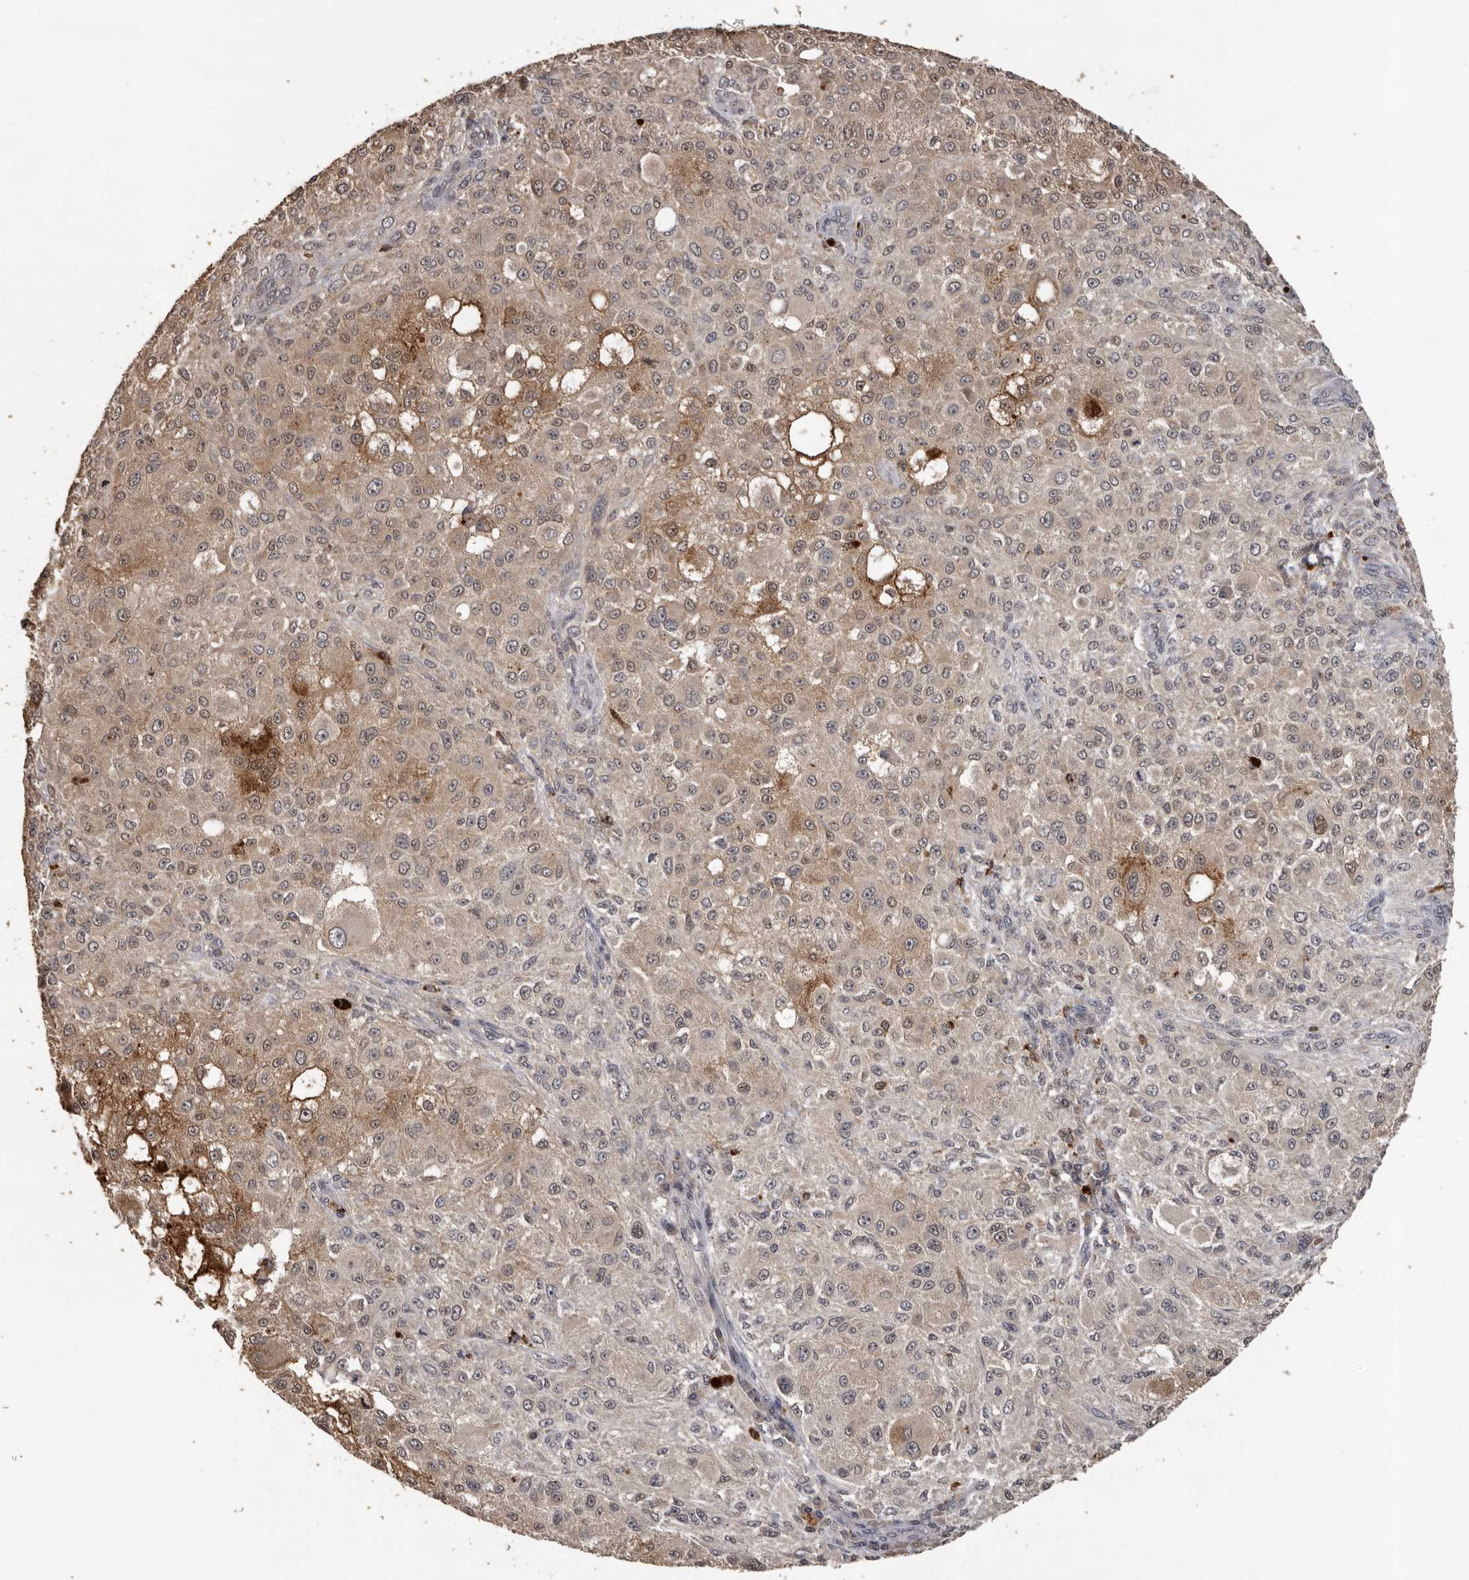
{"staining": {"intensity": "weak", "quantity": "25%-75%", "location": "cytoplasmic/membranous"}, "tissue": "melanoma", "cell_type": "Tumor cells", "image_type": "cancer", "snomed": [{"axis": "morphology", "description": "Necrosis, NOS"}, {"axis": "morphology", "description": "Malignant melanoma, NOS"}, {"axis": "topography", "description": "Skin"}], "caption": "Malignant melanoma stained with a protein marker reveals weak staining in tumor cells.", "gene": "KIF2B", "patient": {"sex": "female", "age": 87}}